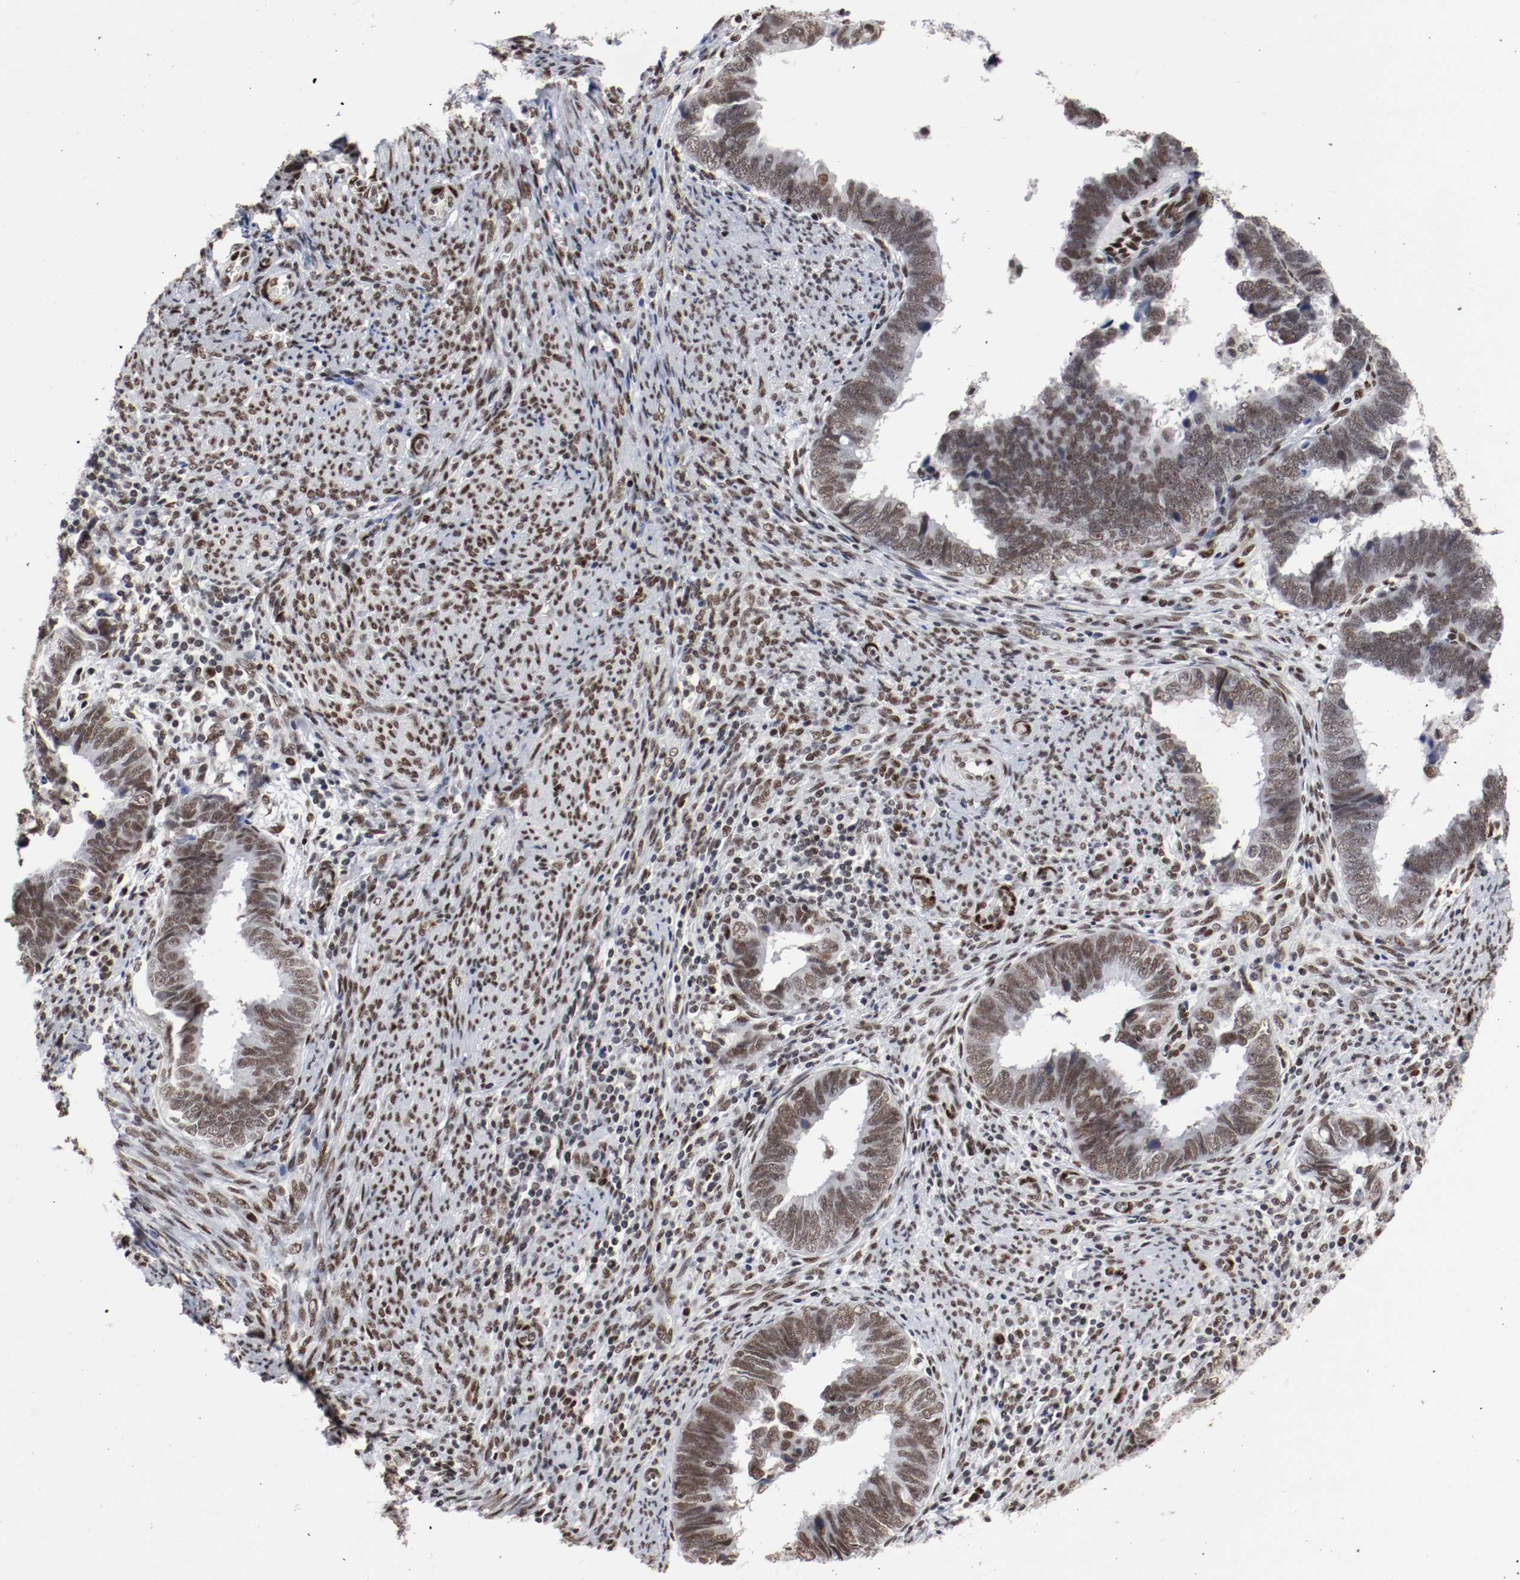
{"staining": {"intensity": "weak", "quantity": ">75%", "location": "nuclear"}, "tissue": "endometrial cancer", "cell_type": "Tumor cells", "image_type": "cancer", "snomed": [{"axis": "morphology", "description": "Adenocarcinoma, NOS"}, {"axis": "topography", "description": "Endometrium"}], "caption": "Brown immunohistochemical staining in human adenocarcinoma (endometrial) reveals weak nuclear positivity in about >75% of tumor cells.", "gene": "MEF2D", "patient": {"sex": "female", "age": 75}}